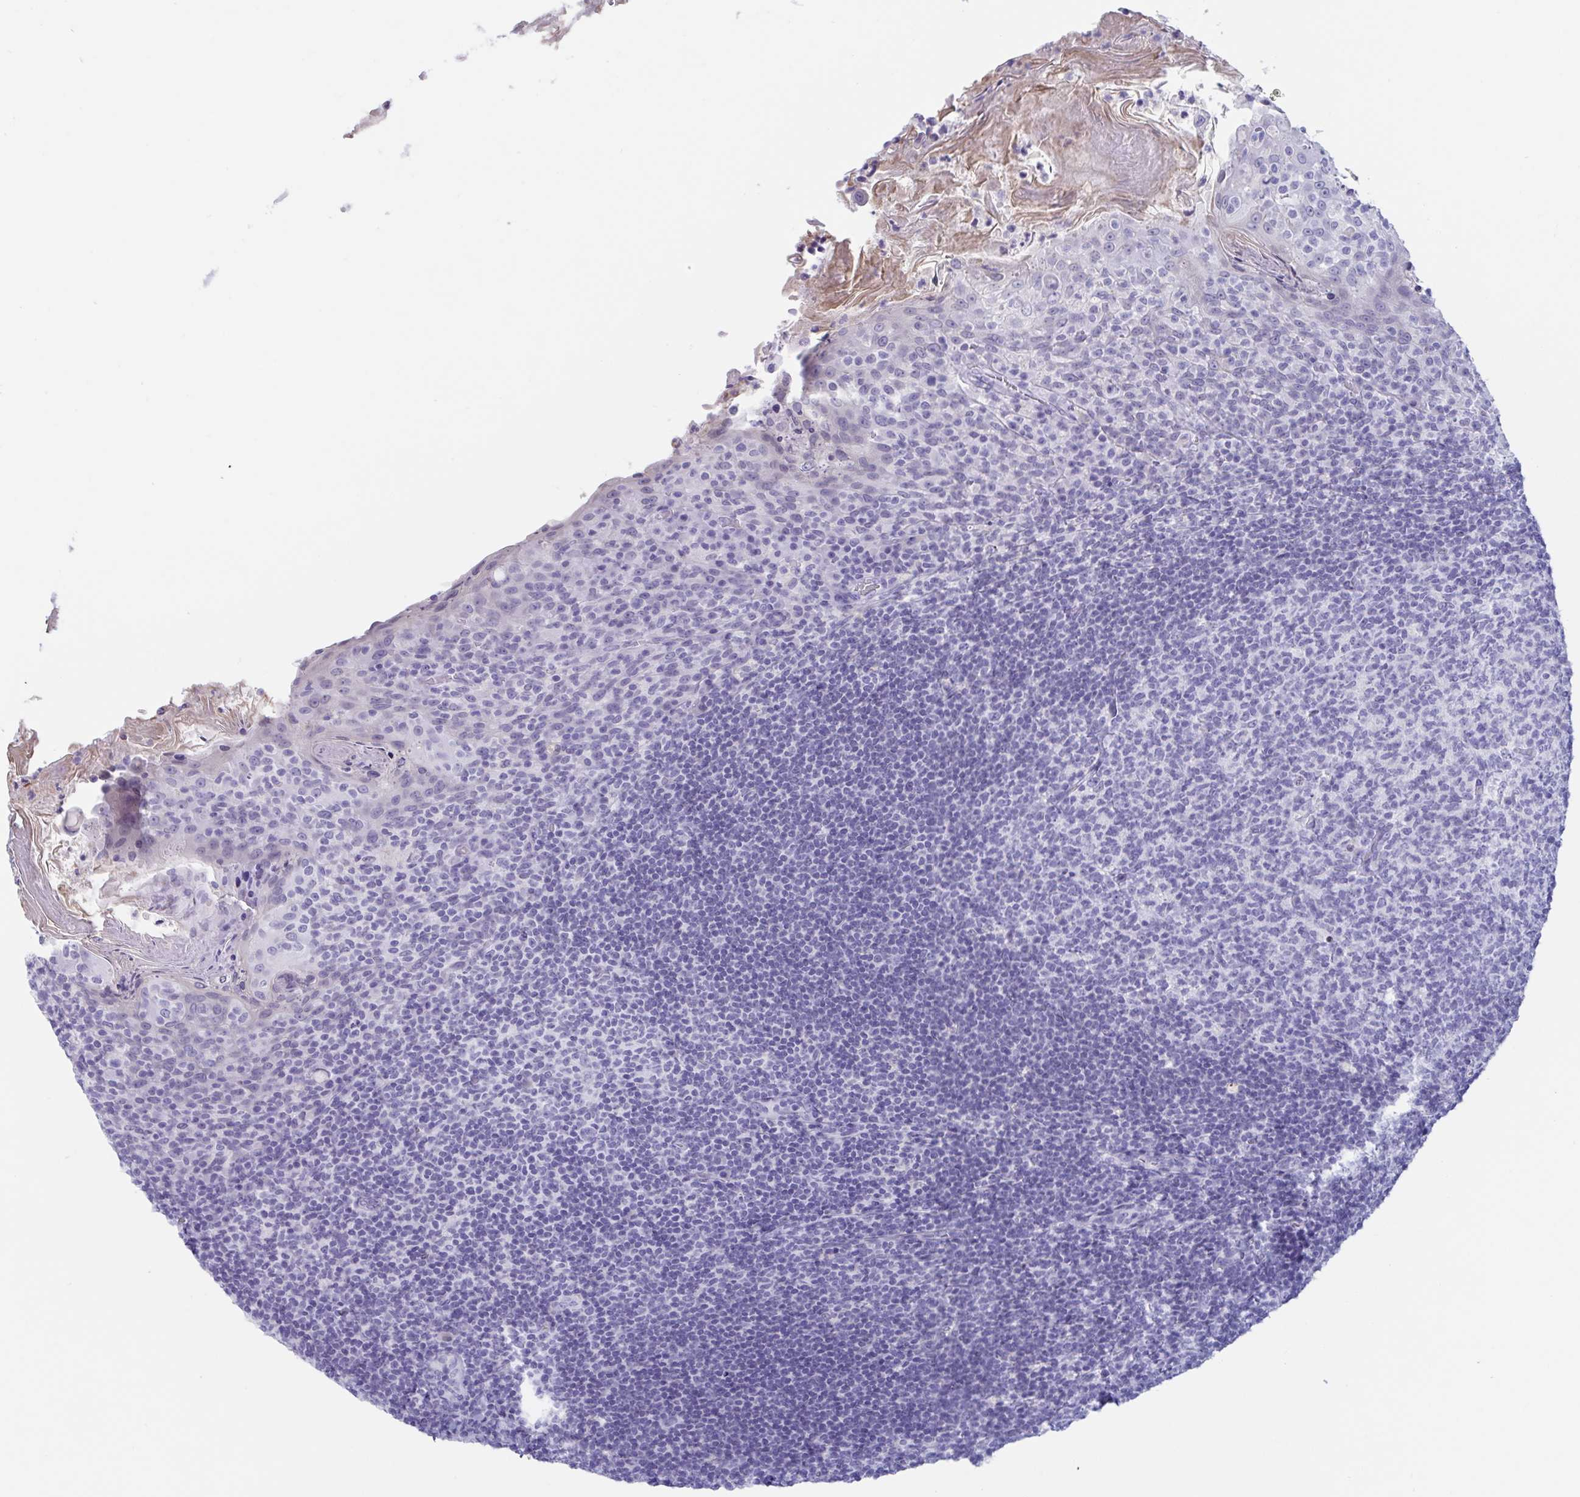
{"staining": {"intensity": "negative", "quantity": "none", "location": "none"}, "tissue": "tonsil", "cell_type": "Germinal center cells", "image_type": "normal", "snomed": [{"axis": "morphology", "description": "Normal tissue, NOS"}, {"axis": "topography", "description": "Tonsil"}], "caption": "DAB (3,3'-diaminobenzidine) immunohistochemical staining of normal tonsil displays no significant staining in germinal center cells.", "gene": "CDX4", "patient": {"sex": "female", "age": 10}}